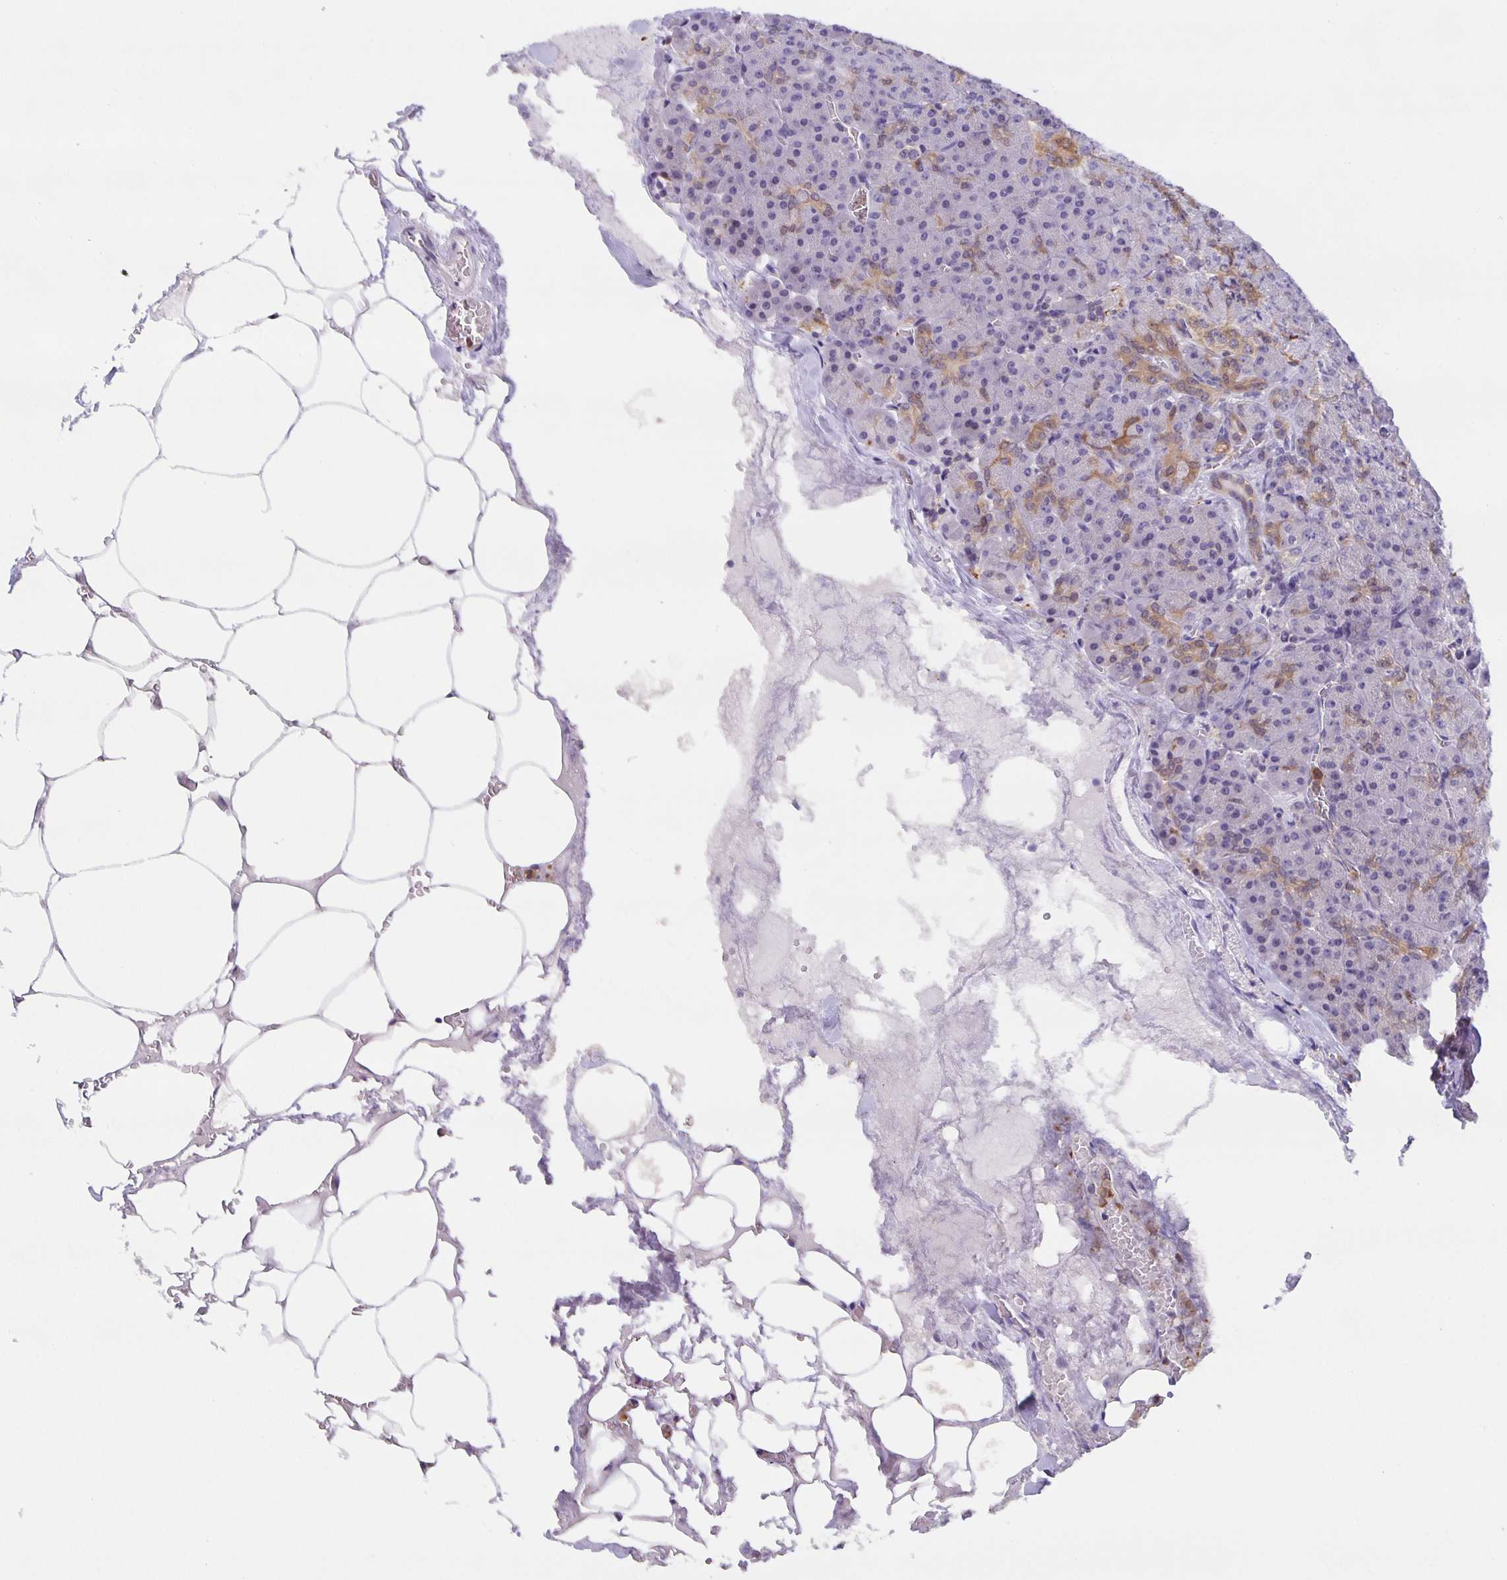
{"staining": {"intensity": "moderate", "quantity": "<25%", "location": "cytoplasmic/membranous"}, "tissue": "pancreas", "cell_type": "Exocrine glandular cells", "image_type": "normal", "snomed": [{"axis": "morphology", "description": "Normal tissue, NOS"}, {"axis": "topography", "description": "Pancreas"}], "caption": "High-magnification brightfield microscopy of normal pancreas stained with DAB (brown) and counterstained with hematoxylin (blue). exocrine glandular cells exhibit moderate cytoplasmic/membranous staining is seen in approximately<25% of cells.", "gene": "MARCHF6", "patient": {"sex": "female", "age": 74}}